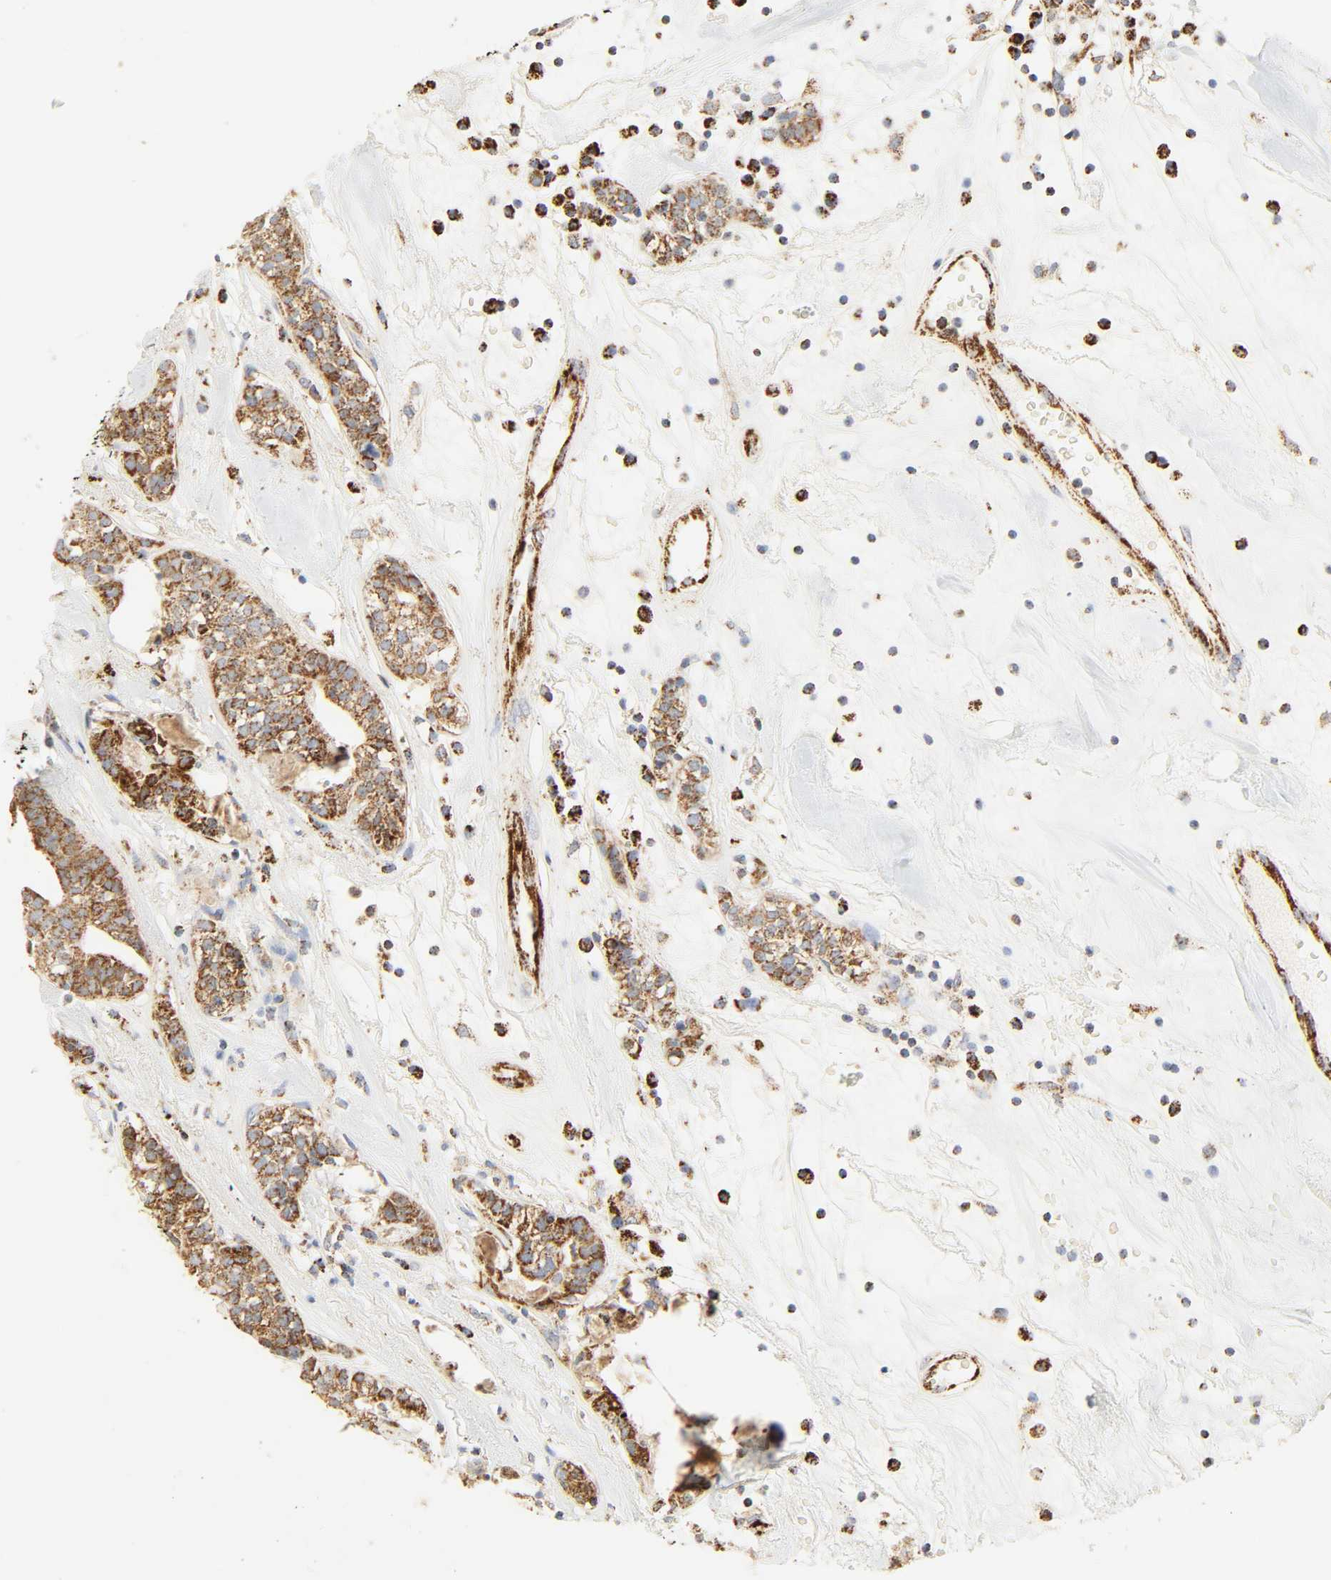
{"staining": {"intensity": "strong", "quantity": ">75%", "location": "cytoplasmic/membranous"}, "tissue": "head and neck cancer", "cell_type": "Tumor cells", "image_type": "cancer", "snomed": [{"axis": "morphology", "description": "Adenocarcinoma, NOS"}, {"axis": "topography", "description": "Salivary gland"}, {"axis": "topography", "description": "Head-Neck"}], "caption": "Head and neck cancer (adenocarcinoma) stained with a brown dye displays strong cytoplasmic/membranous positive staining in approximately >75% of tumor cells.", "gene": "ACAT1", "patient": {"sex": "female", "age": 65}}